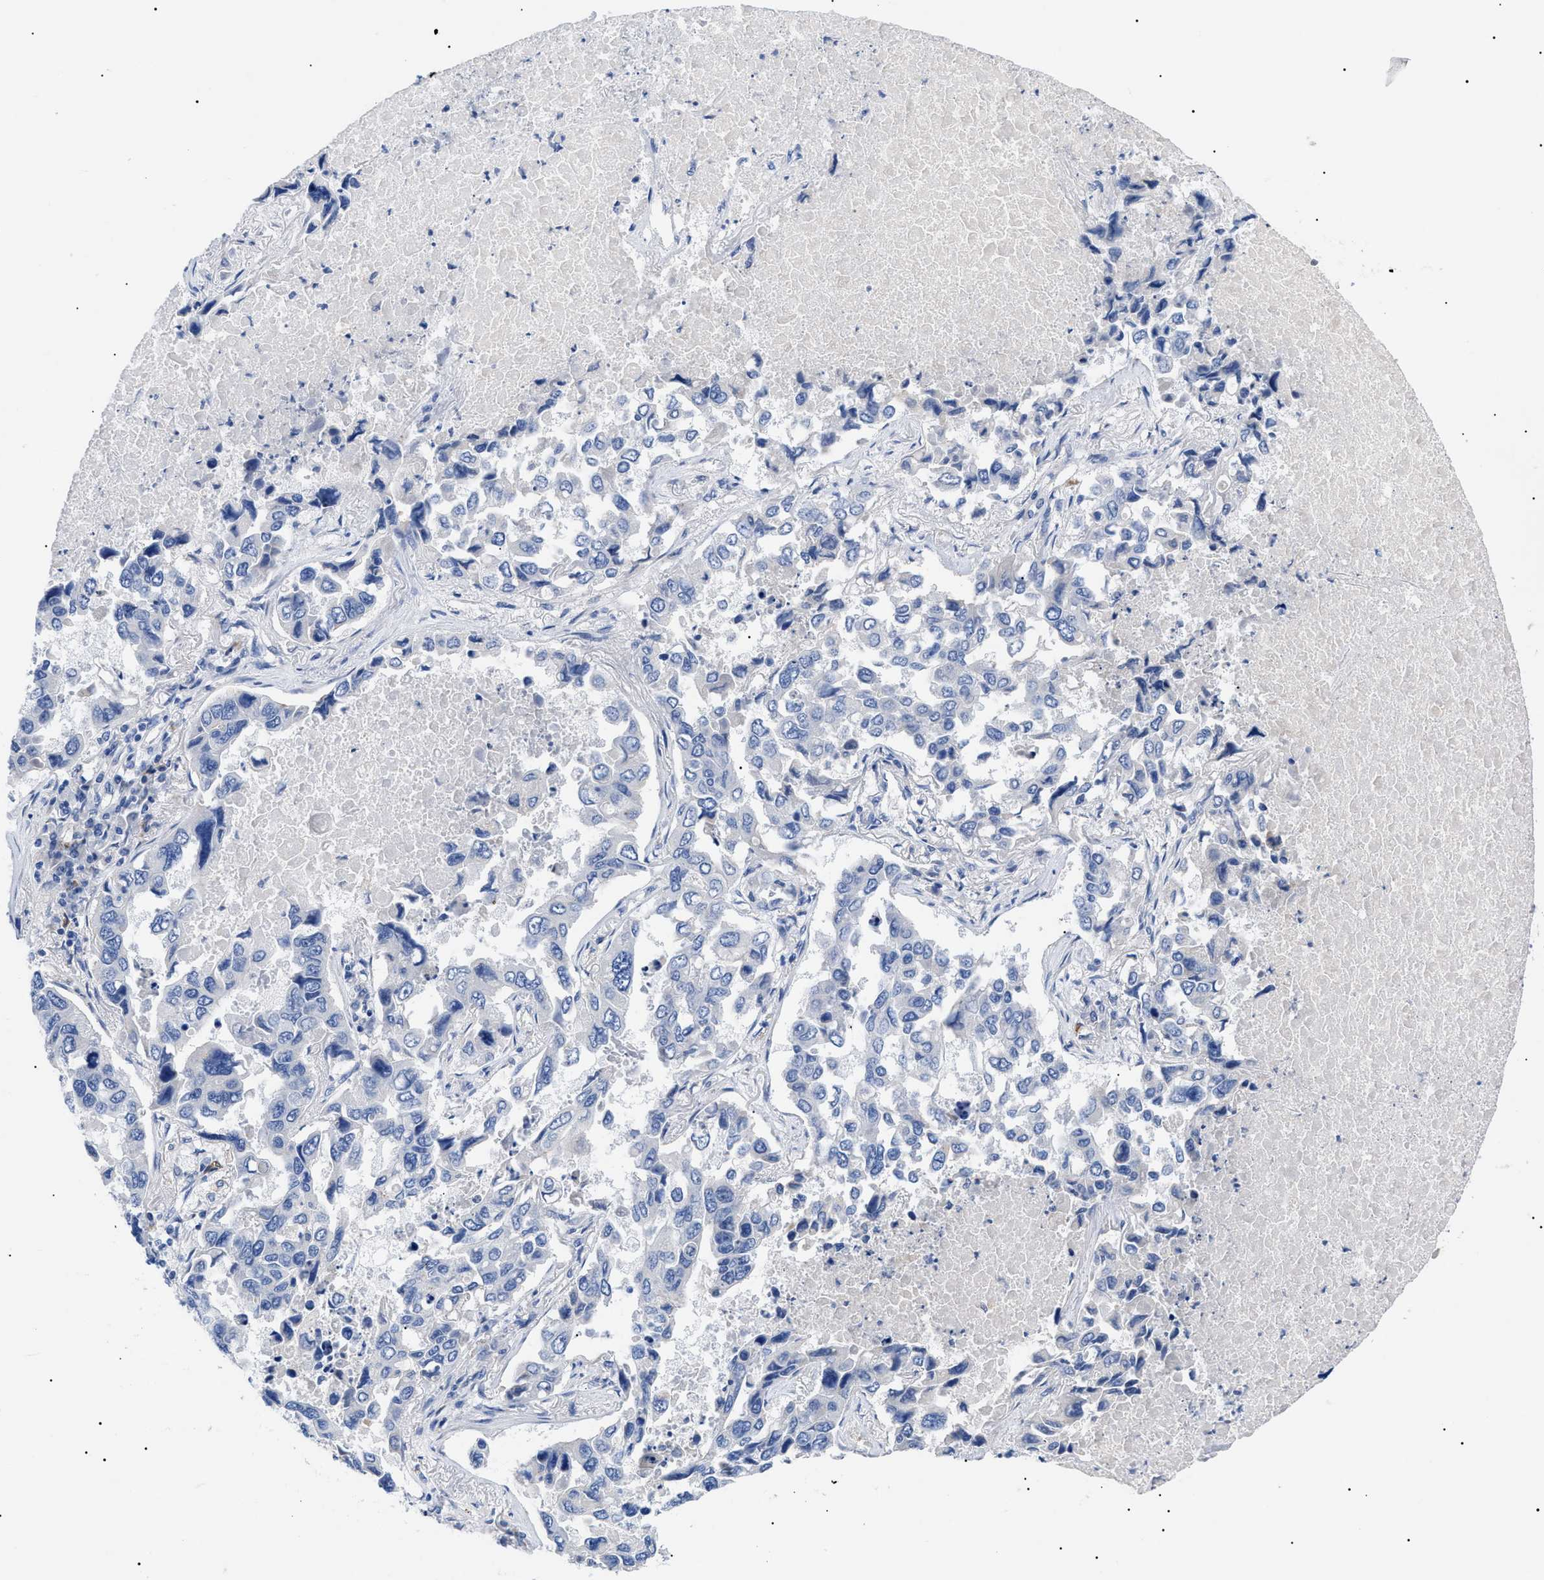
{"staining": {"intensity": "negative", "quantity": "none", "location": "none"}, "tissue": "lung cancer", "cell_type": "Tumor cells", "image_type": "cancer", "snomed": [{"axis": "morphology", "description": "Adenocarcinoma, NOS"}, {"axis": "topography", "description": "Lung"}], "caption": "There is no significant staining in tumor cells of adenocarcinoma (lung). (Stains: DAB immunohistochemistry (IHC) with hematoxylin counter stain, Microscopy: brightfield microscopy at high magnification).", "gene": "ACKR1", "patient": {"sex": "male", "age": 64}}